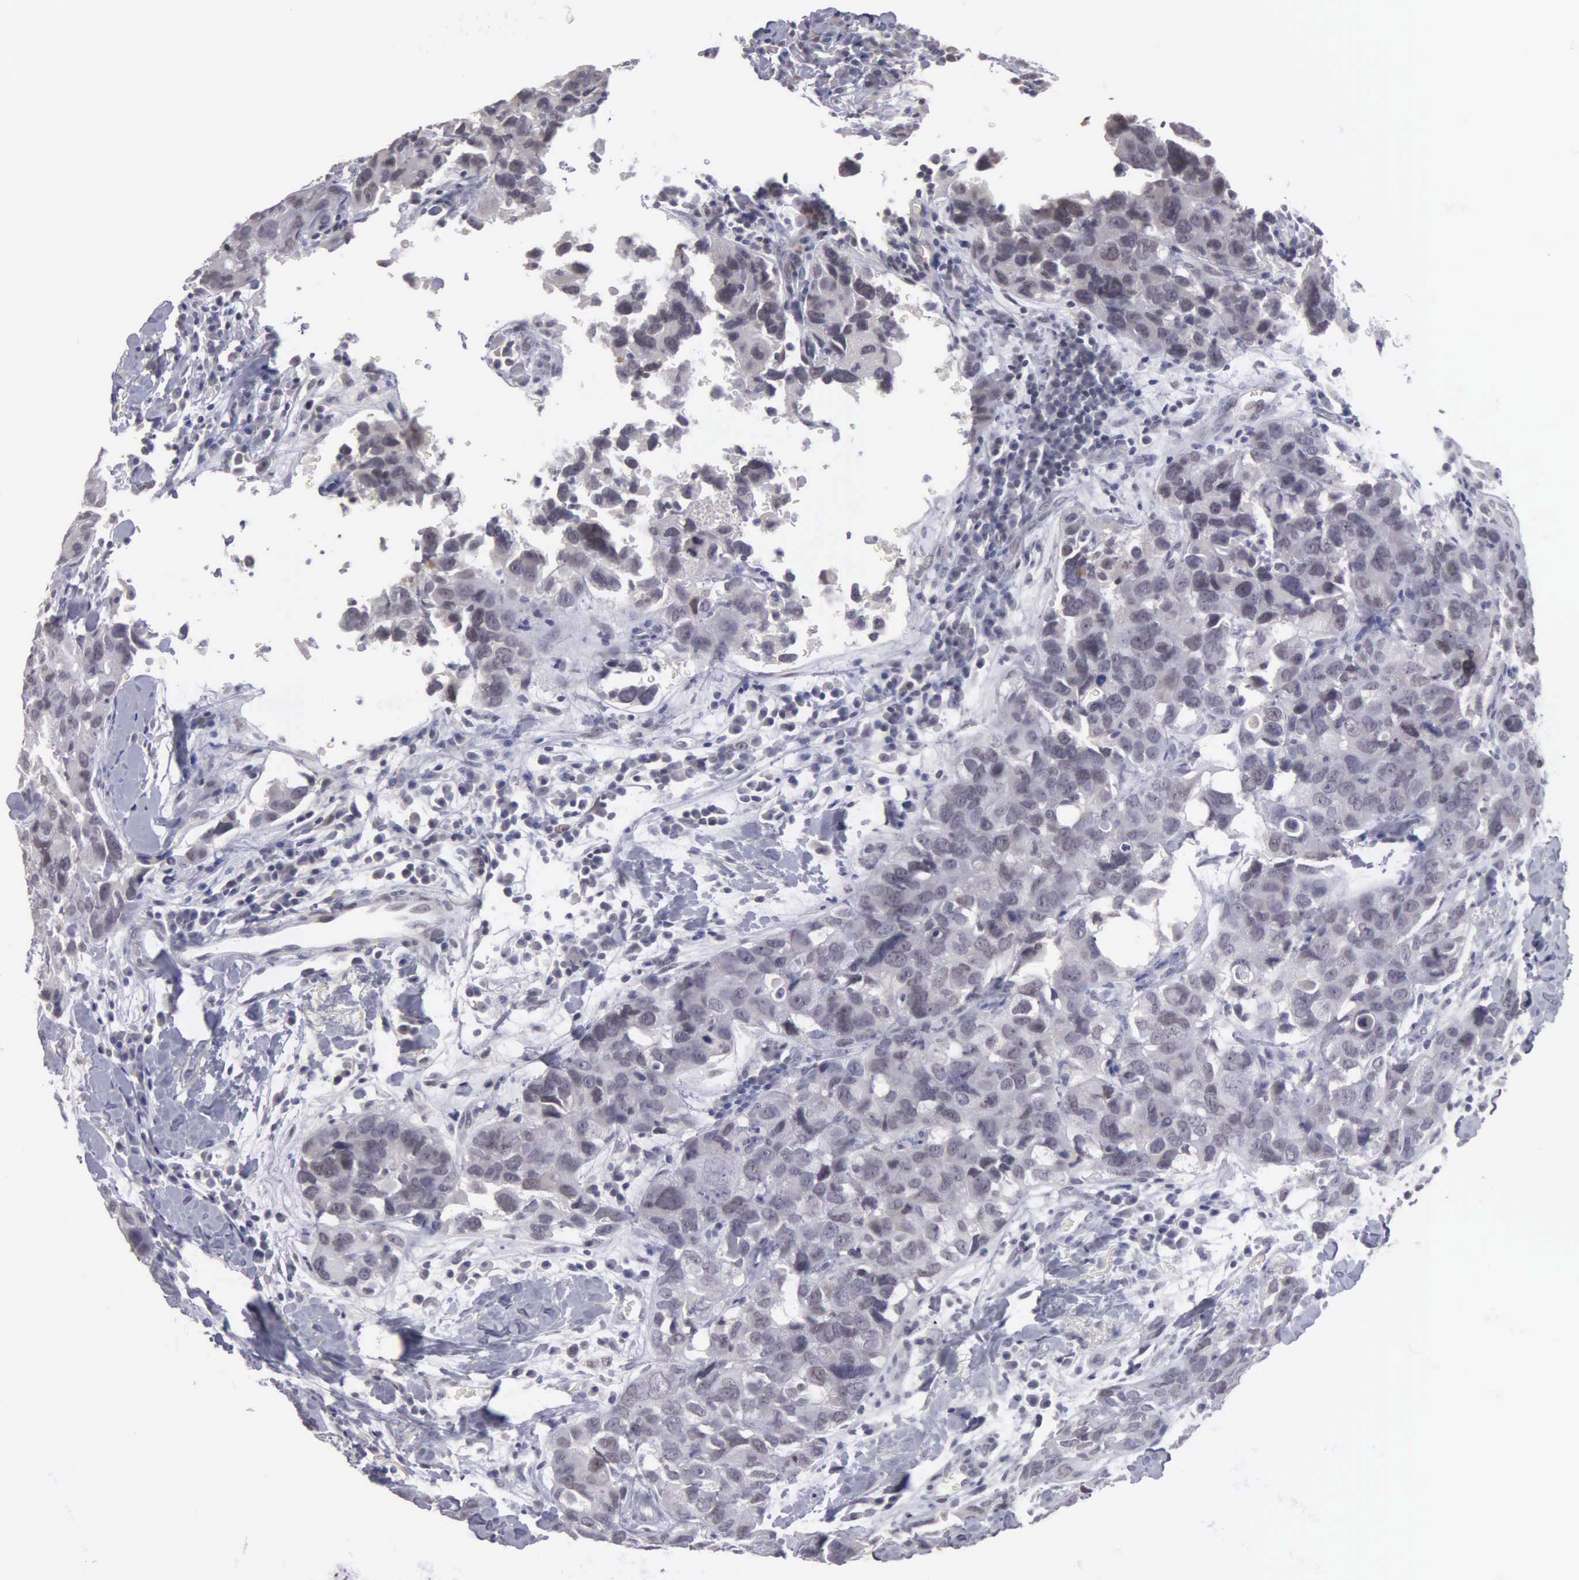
{"staining": {"intensity": "negative", "quantity": "none", "location": "none"}, "tissue": "breast cancer", "cell_type": "Tumor cells", "image_type": "cancer", "snomed": [{"axis": "morphology", "description": "Duct carcinoma"}, {"axis": "topography", "description": "Breast"}], "caption": "Protein analysis of breast infiltrating ductal carcinoma shows no significant positivity in tumor cells.", "gene": "BRD1", "patient": {"sex": "female", "age": 91}}